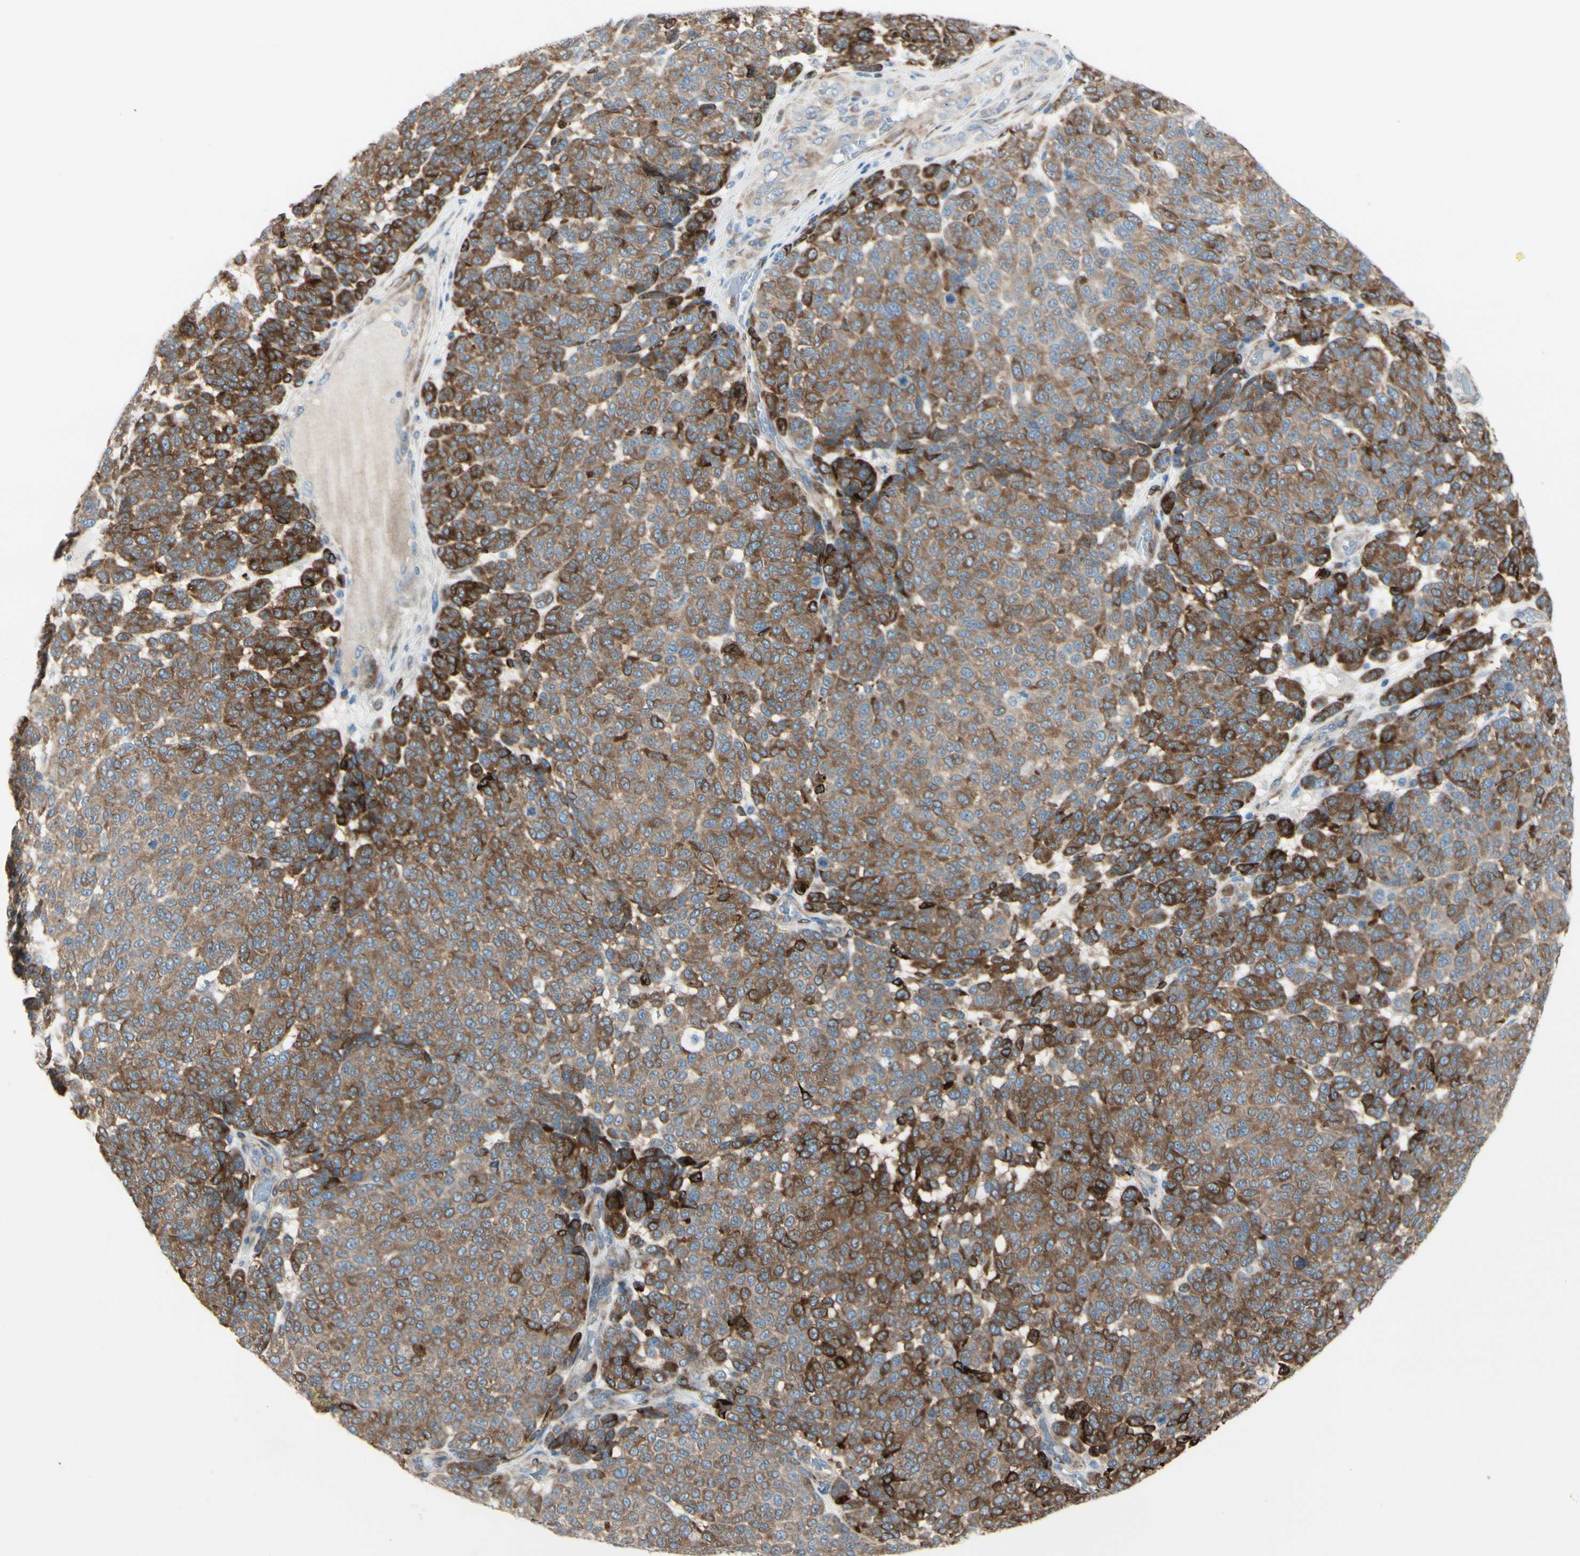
{"staining": {"intensity": "strong", "quantity": ">75%", "location": "cytoplasmic/membranous"}, "tissue": "melanoma", "cell_type": "Tumor cells", "image_type": "cancer", "snomed": [{"axis": "morphology", "description": "Malignant melanoma, NOS"}, {"axis": "topography", "description": "Skin"}], "caption": "Melanoma tissue displays strong cytoplasmic/membranous positivity in about >75% of tumor cells, visualized by immunohistochemistry.", "gene": "MAP2", "patient": {"sex": "male", "age": 59}}